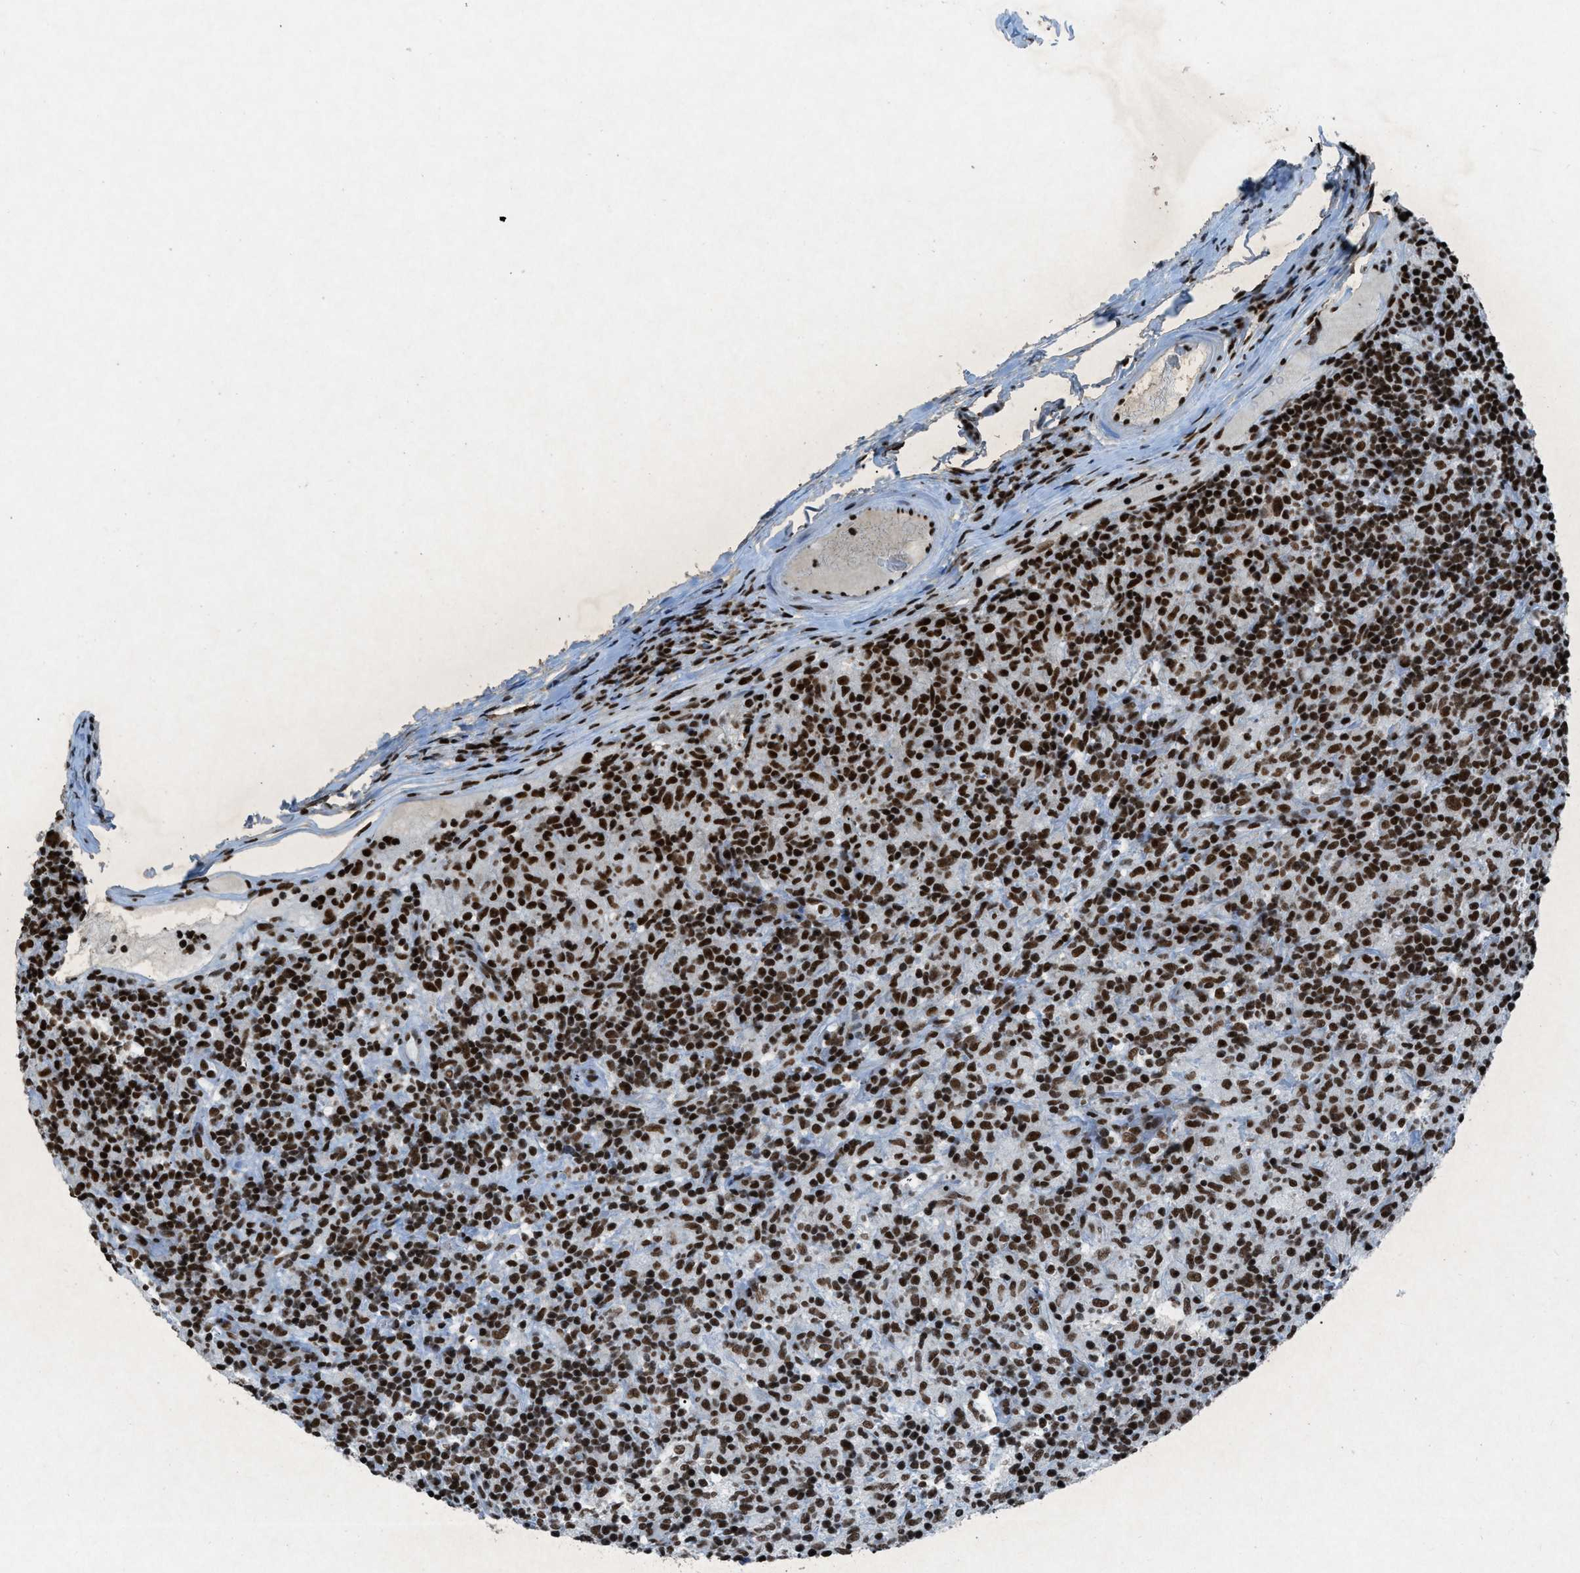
{"staining": {"intensity": "moderate", "quantity": ">75%", "location": "nuclear"}, "tissue": "lymphoma", "cell_type": "Tumor cells", "image_type": "cancer", "snomed": [{"axis": "morphology", "description": "Hodgkin's disease, NOS"}, {"axis": "topography", "description": "Lymph node"}], "caption": "Lymphoma tissue exhibits moderate nuclear expression in about >75% of tumor cells, visualized by immunohistochemistry. The staining was performed using DAB, with brown indicating positive protein expression. Nuclei are stained blue with hematoxylin.", "gene": "NXF1", "patient": {"sex": "male", "age": 70}}